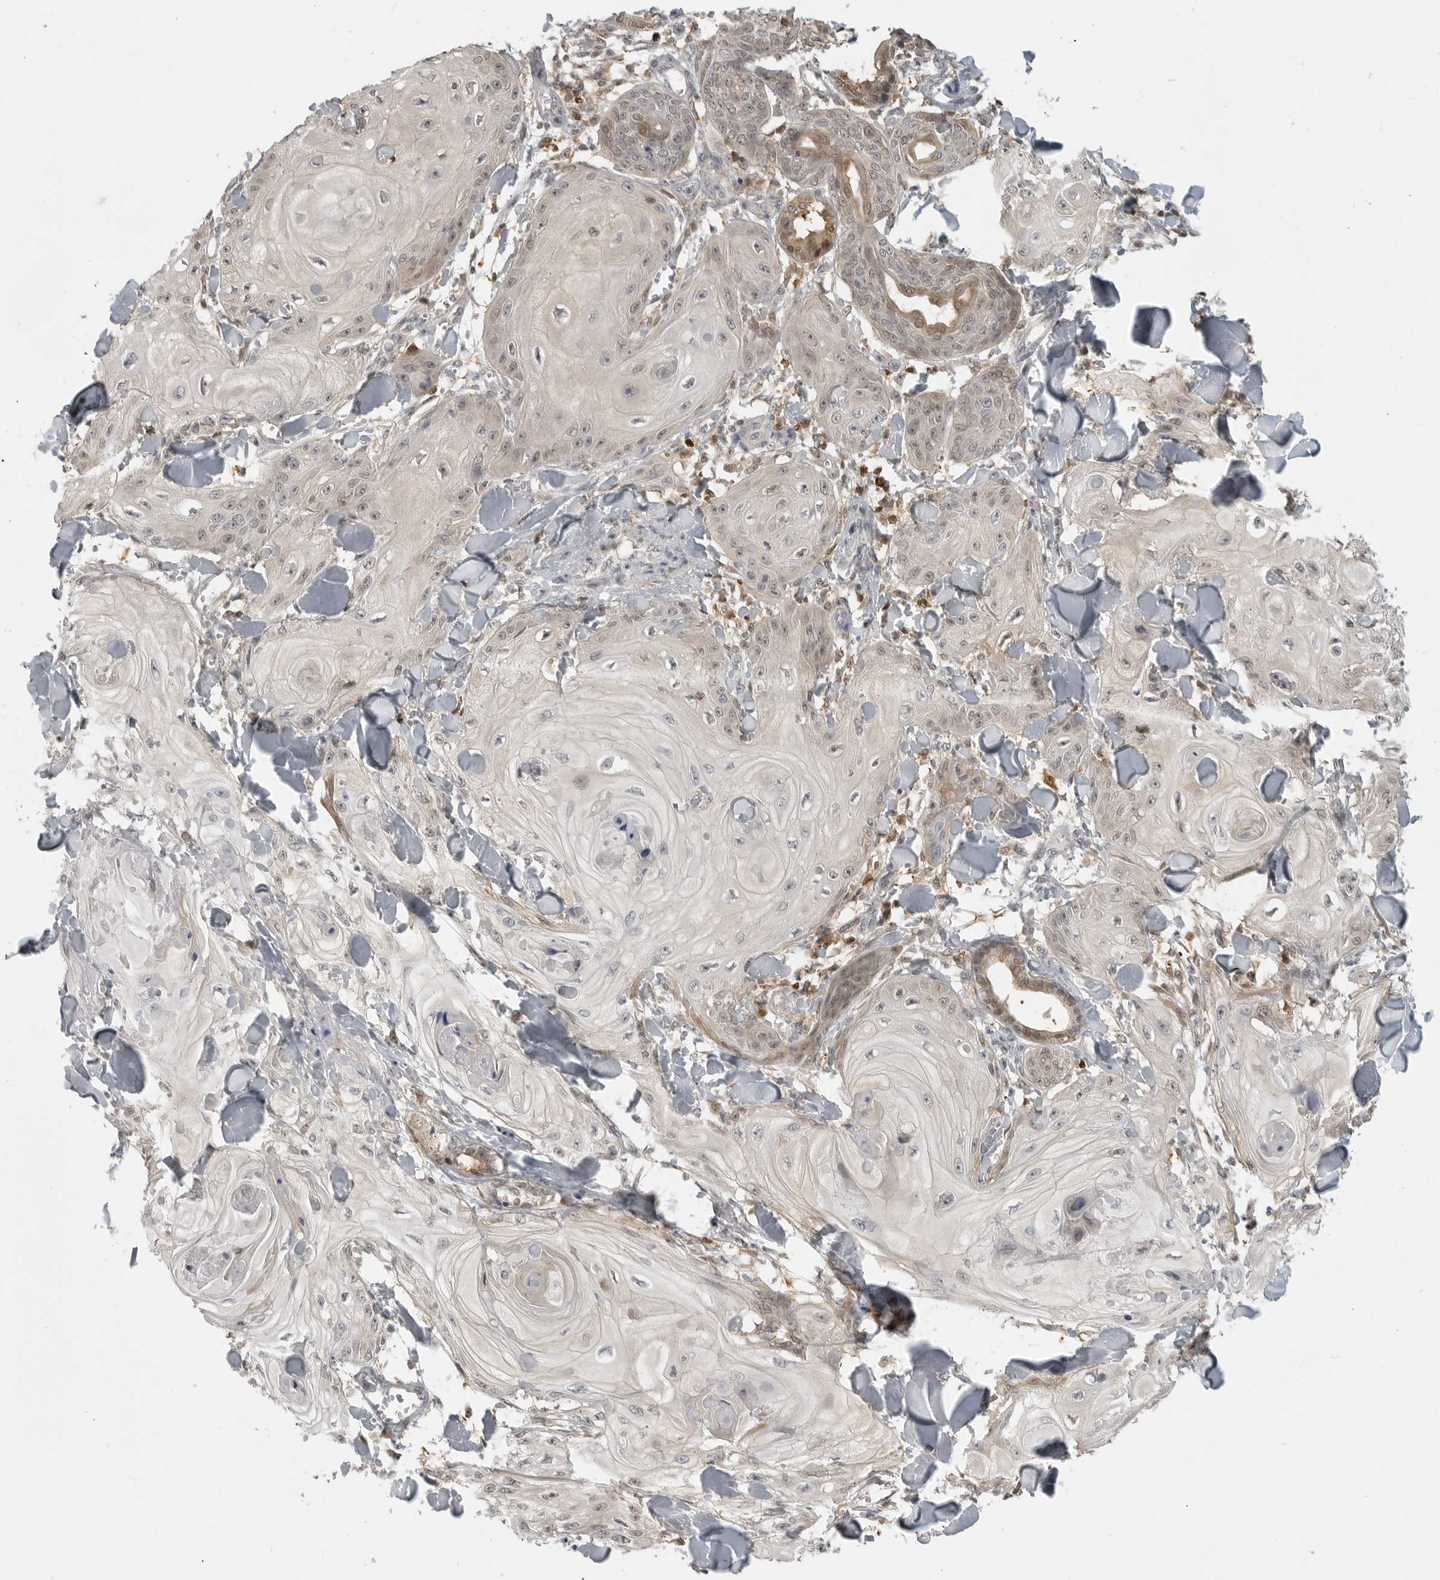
{"staining": {"intensity": "negative", "quantity": "none", "location": "none"}, "tissue": "skin cancer", "cell_type": "Tumor cells", "image_type": "cancer", "snomed": [{"axis": "morphology", "description": "Squamous cell carcinoma, NOS"}, {"axis": "topography", "description": "Skin"}], "caption": "Tumor cells show no significant positivity in squamous cell carcinoma (skin). Nuclei are stained in blue.", "gene": "CTIF", "patient": {"sex": "male", "age": 74}}